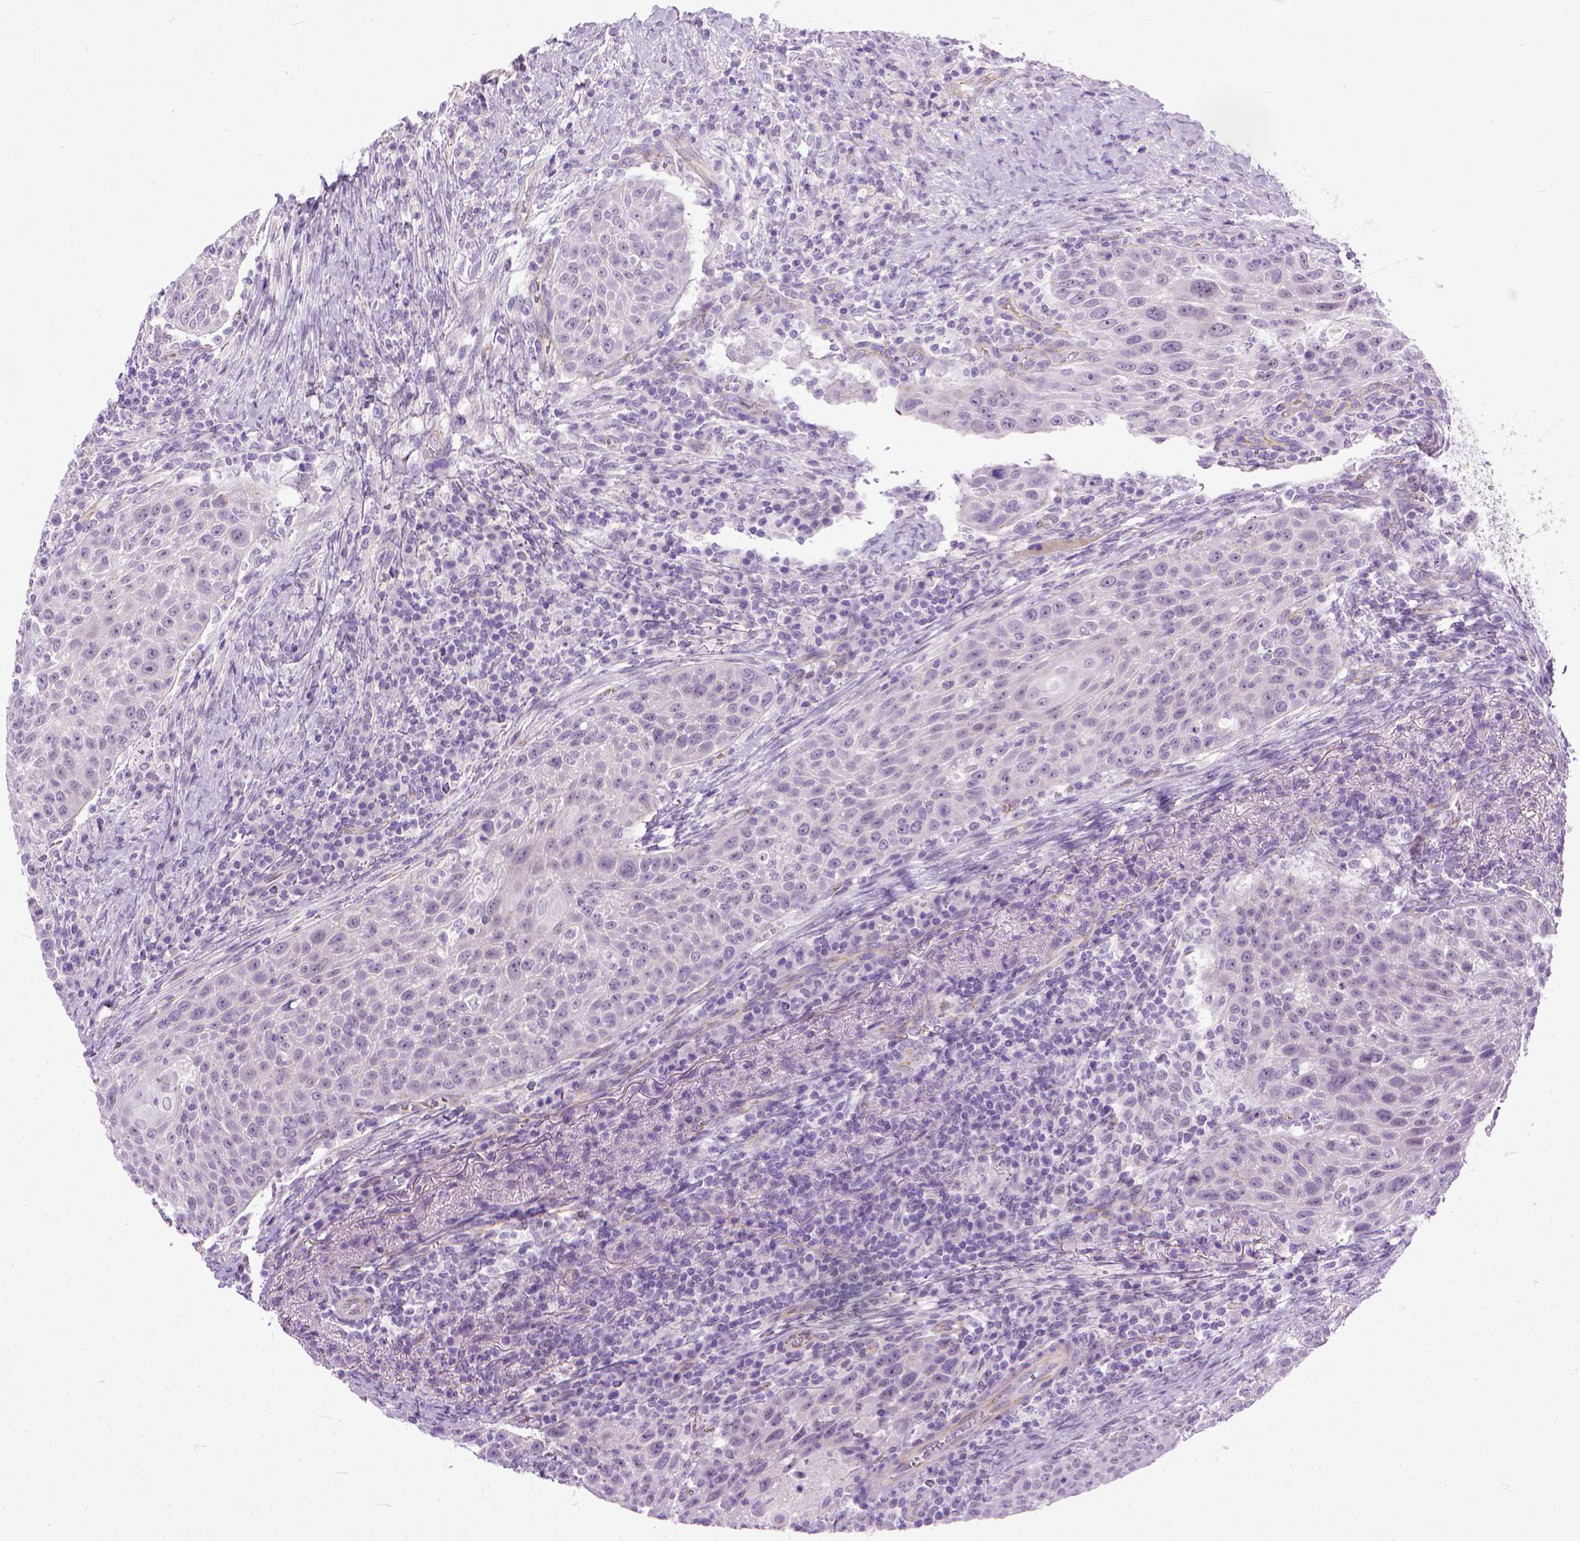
{"staining": {"intensity": "negative", "quantity": "none", "location": "none"}, "tissue": "head and neck cancer", "cell_type": "Tumor cells", "image_type": "cancer", "snomed": [{"axis": "morphology", "description": "Squamous cell carcinoma, NOS"}, {"axis": "topography", "description": "Head-Neck"}], "caption": "An image of head and neck cancer stained for a protein shows no brown staining in tumor cells.", "gene": "ADGRF1", "patient": {"sex": "male", "age": 69}}